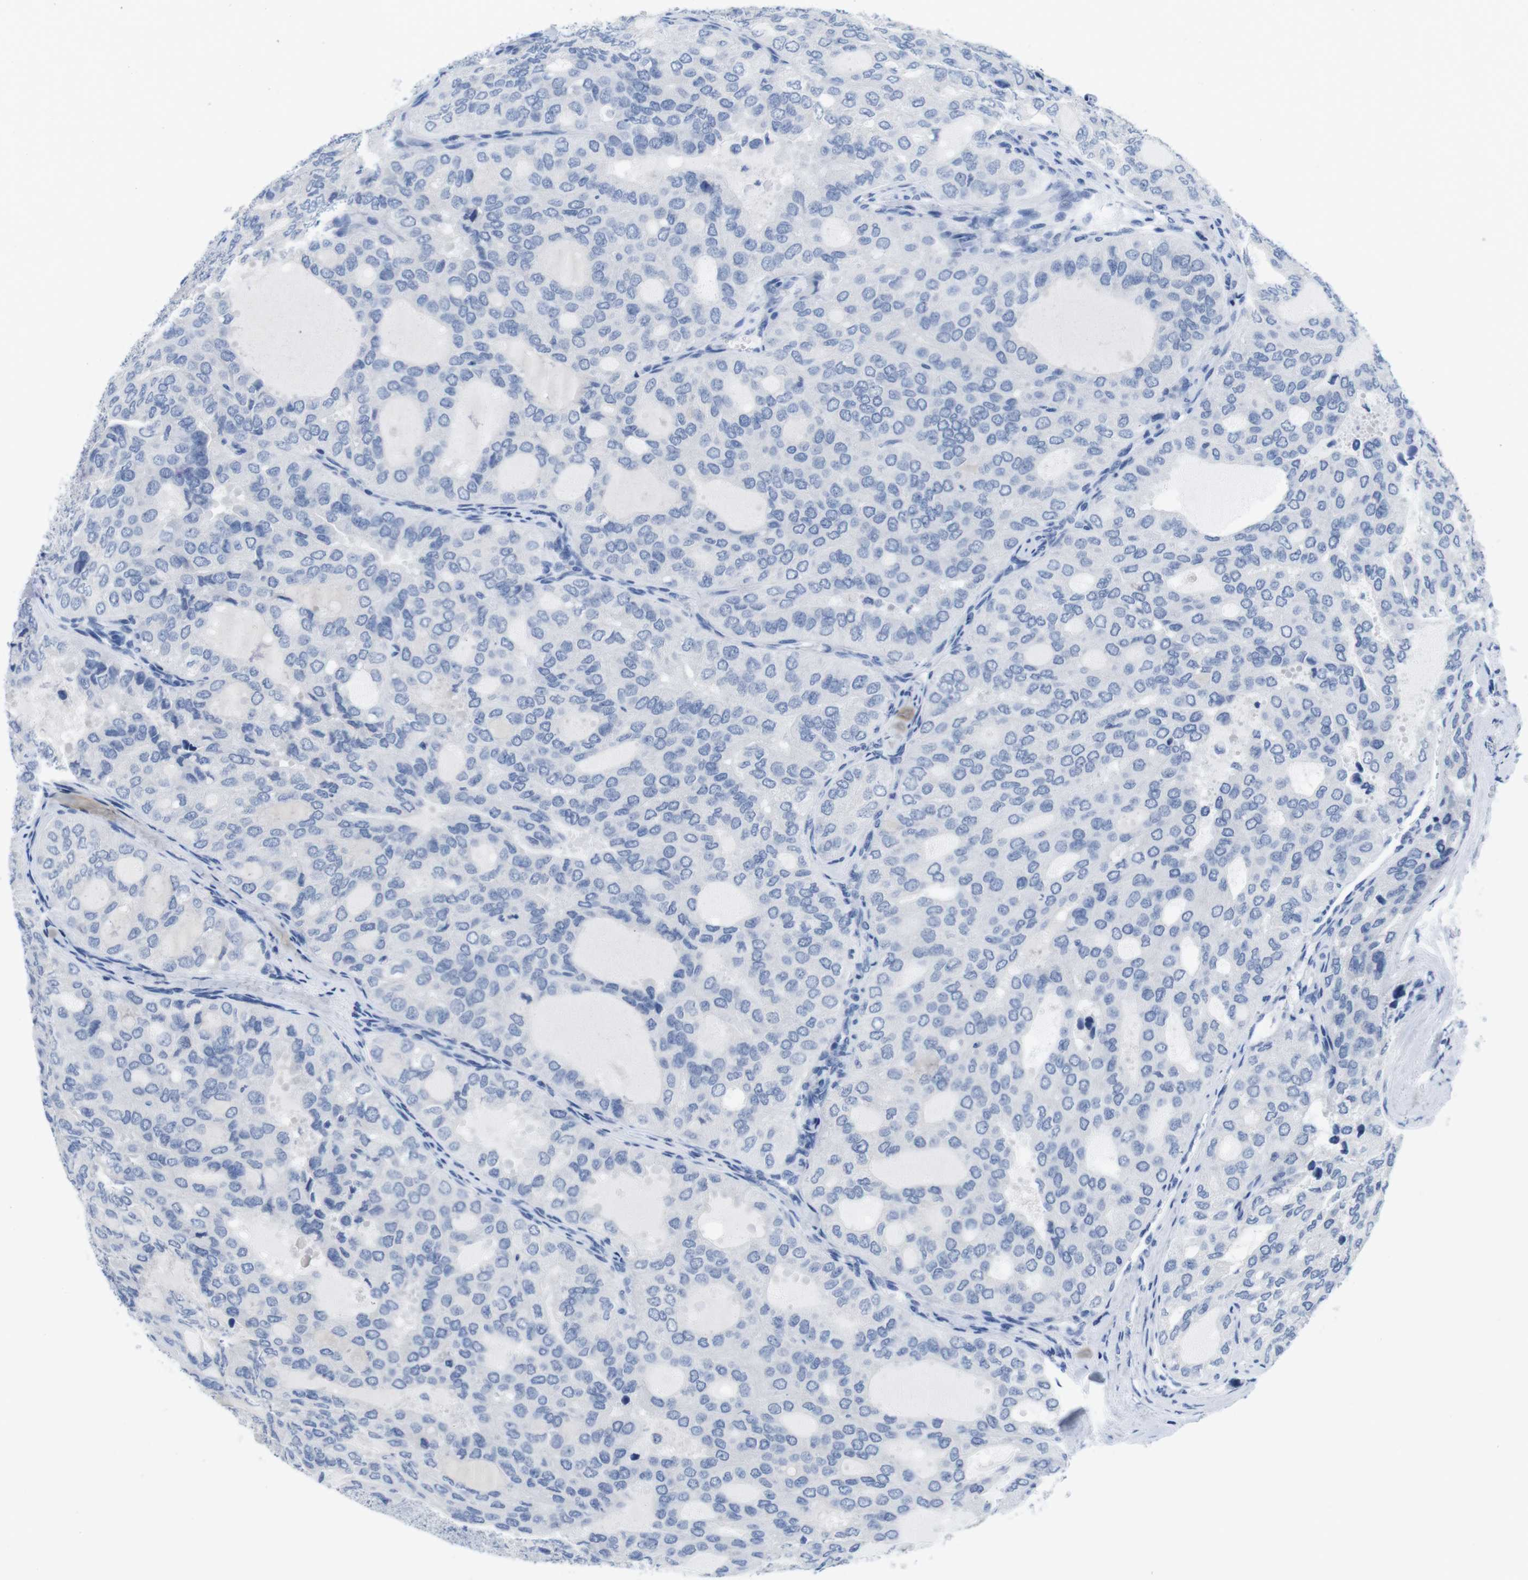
{"staining": {"intensity": "negative", "quantity": "none", "location": "none"}, "tissue": "thyroid cancer", "cell_type": "Tumor cells", "image_type": "cancer", "snomed": [{"axis": "morphology", "description": "Follicular adenoma carcinoma, NOS"}, {"axis": "topography", "description": "Thyroid gland"}], "caption": "DAB (3,3'-diaminobenzidine) immunohistochemical staining of thyroid cancer reveals no significant expression in tumor cells. (DAB (3,3'-diaminobenzidine) immunohistochemistry (IHC), high magnification).", "gene": "MAP6", "patient": {"sex": "male", "age": 75}}